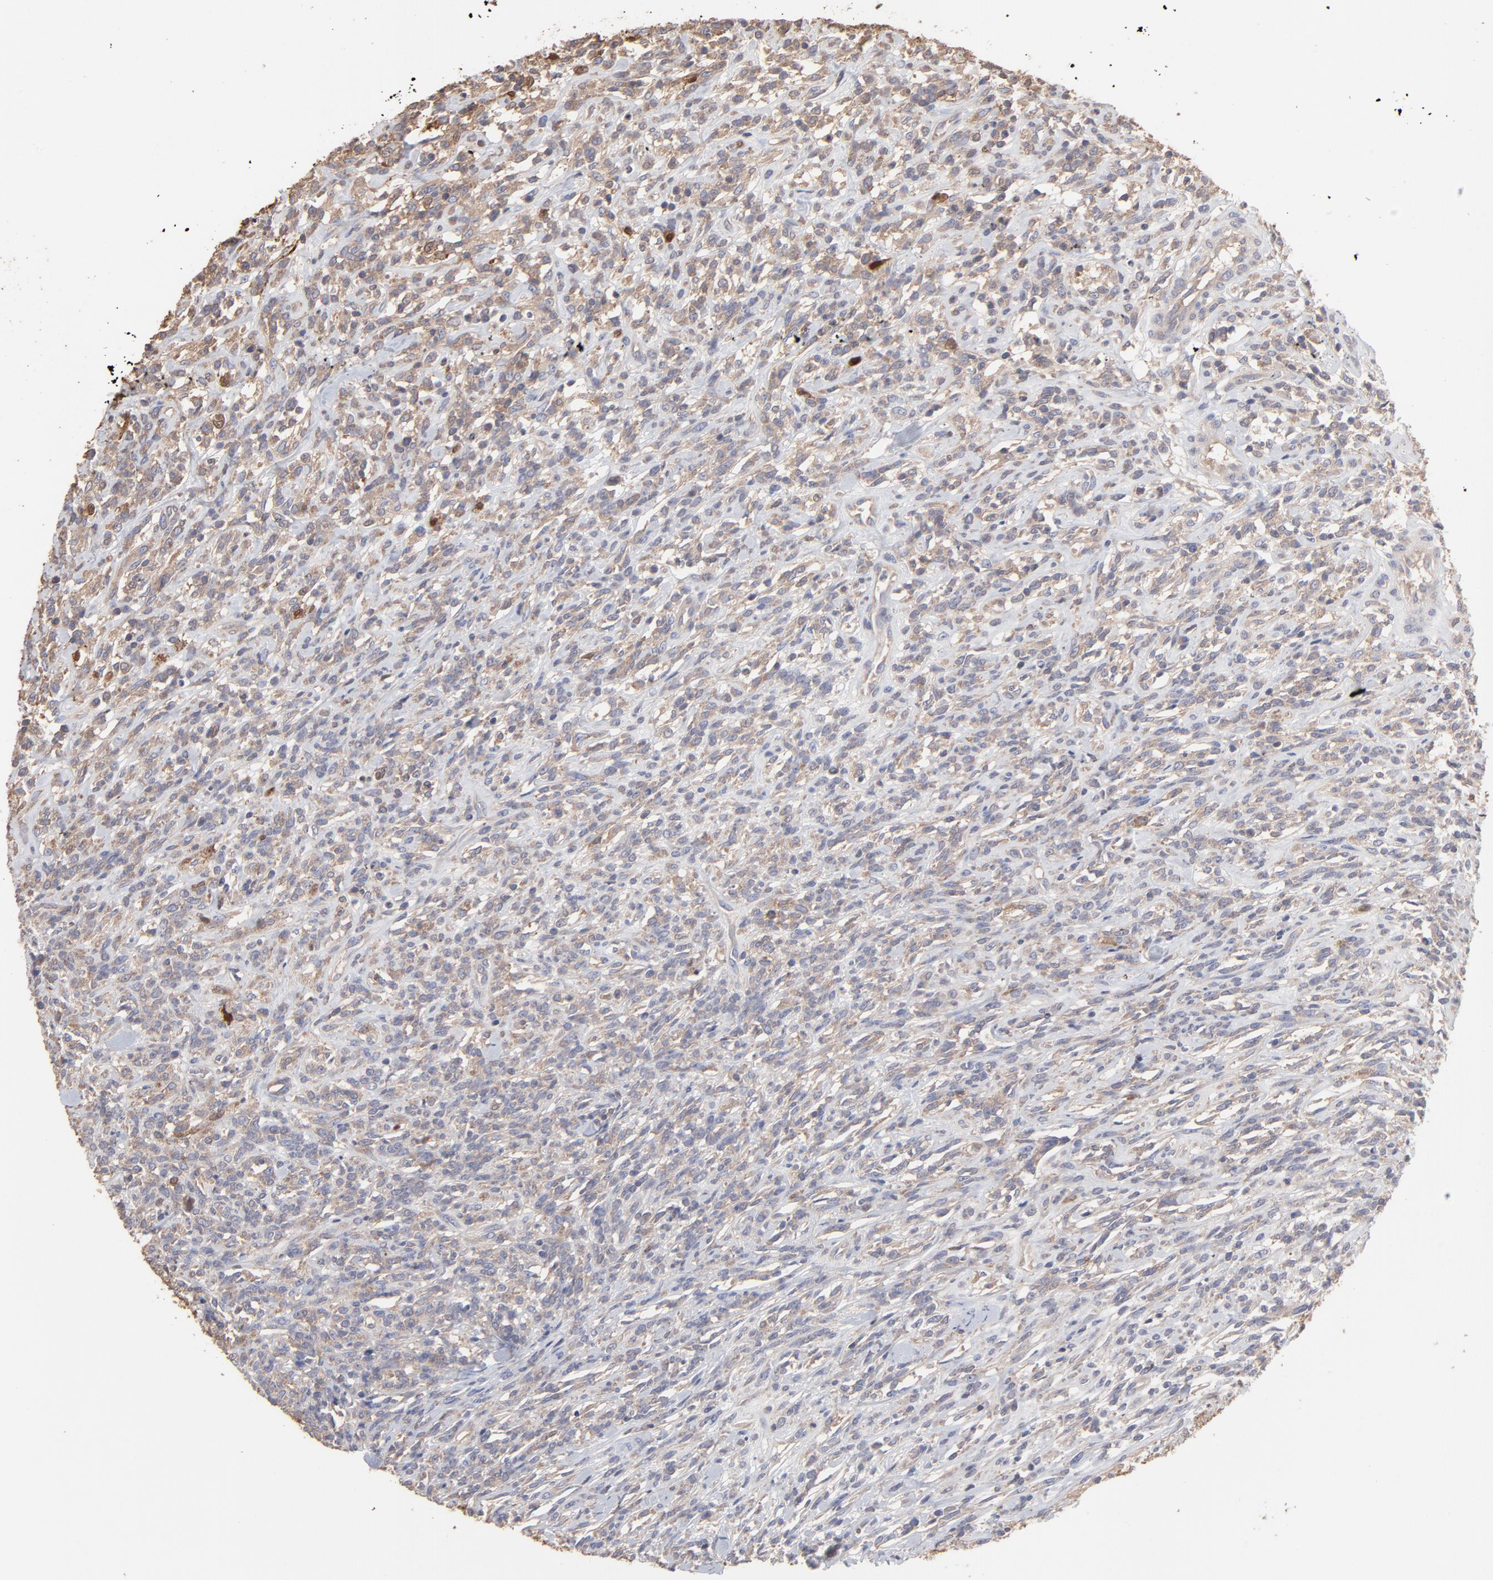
{"staining": {"intensity": "weak", "quantity": ">75%", "location": "cytoplasmic/membranous"}, "tissue": "lymphoma", "cell_type": "Tumor cells", "image_type": "cancer", "snomed": [{"axis": "morphology", "description": "Malignant lymphoma, non-Hodgkin's type, High grade"}, {"axis": "topography", "description": "Lymph node"}], "caption": "This is a photomicrograph of immunohistochemistry (IHC) staining of malignant lymphoma, non-Hodgkin's type (high-grade), which shows weak expression in the cytoplasmic/membranous of tumor cells.", "gene": "TANGO2", "patient": {"sex": "female", "age": 73}}